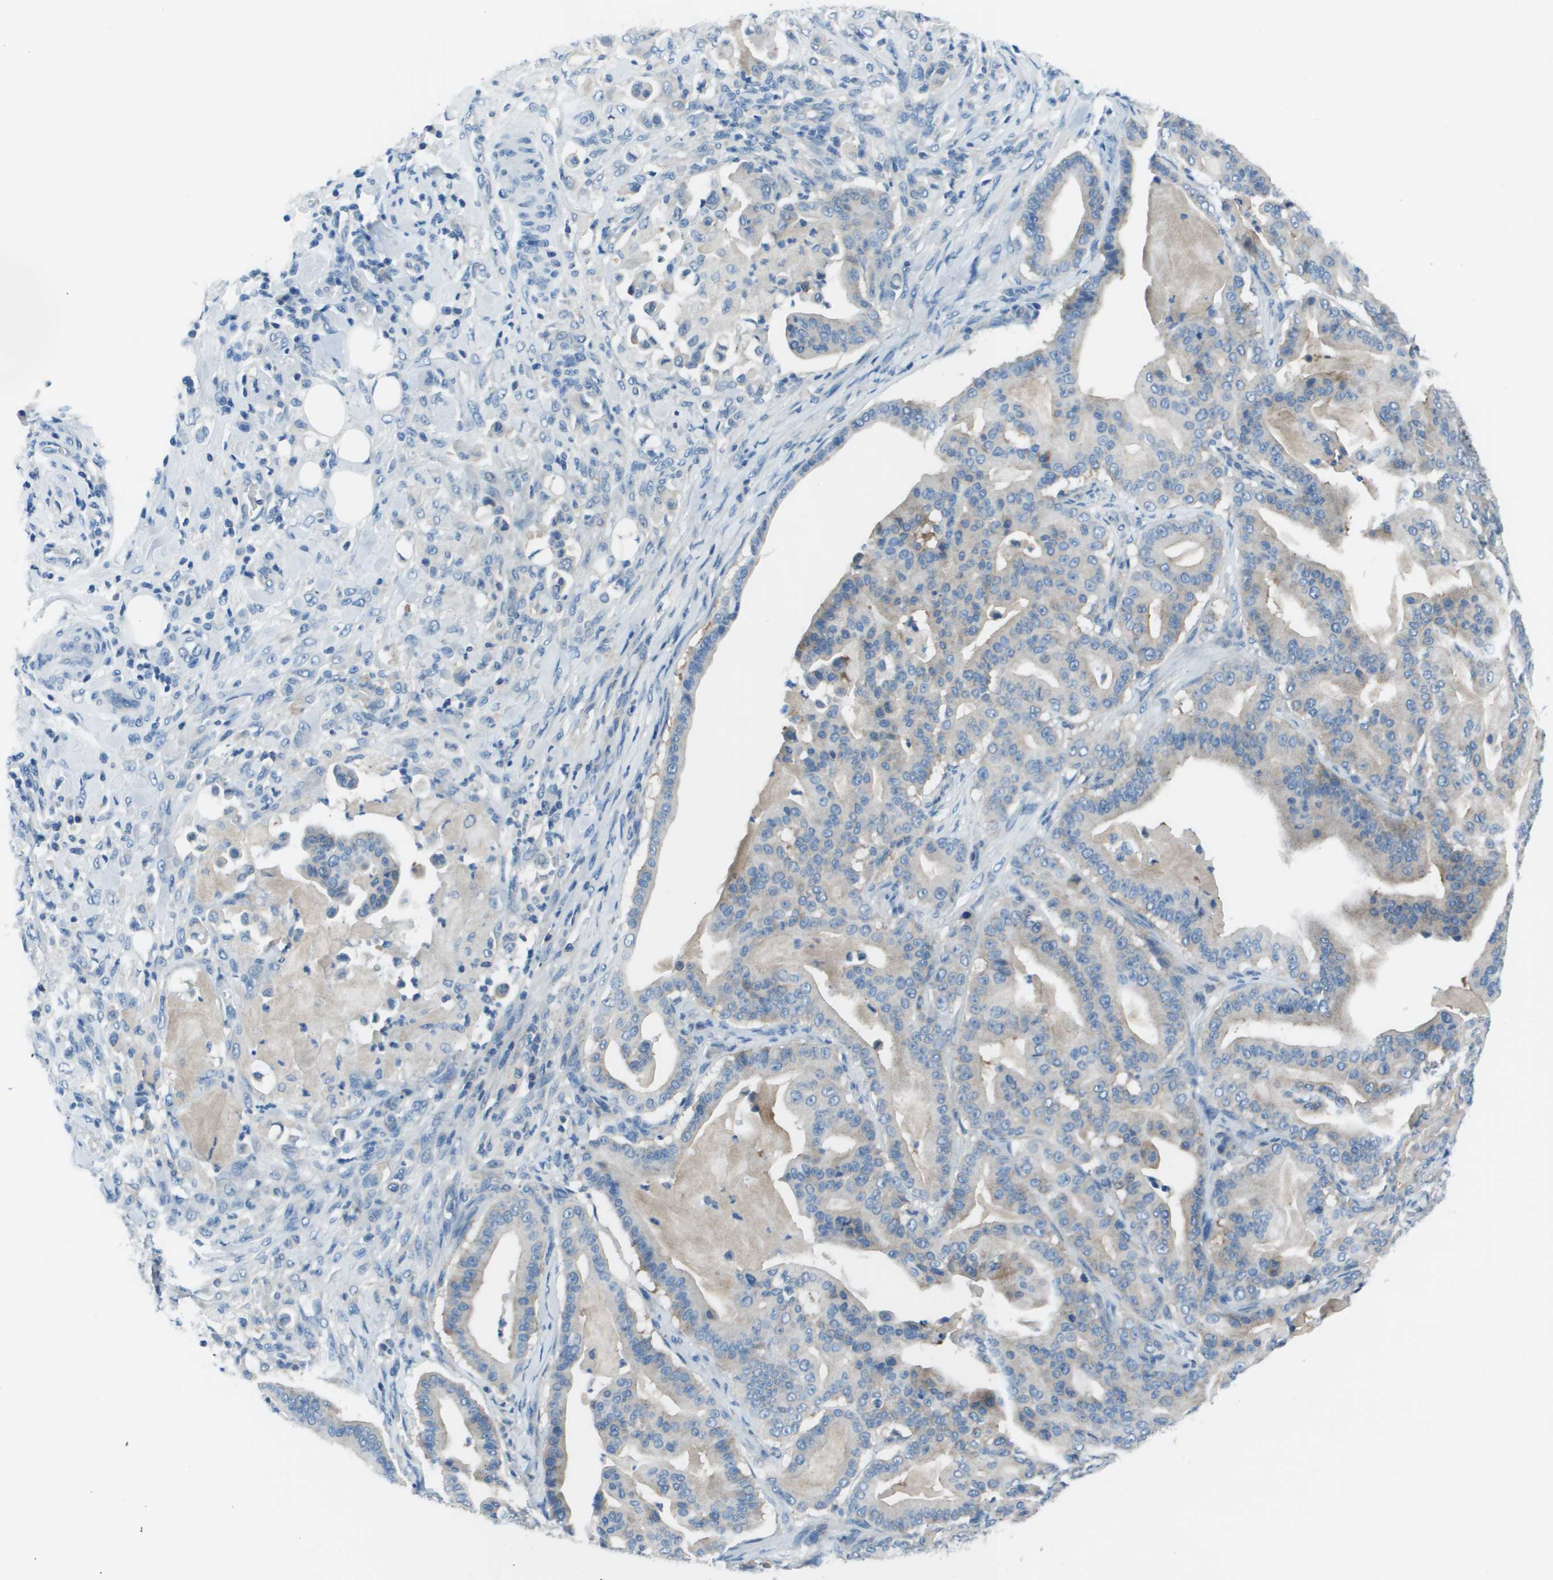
{"staining": {"intensity": "weak", "quantity": "<25%", "location": "cytoplasmic/membranous"}, "tissue": "pancreatic cancer", "cell_type": "Tumor cells", "image_type": "cancer", "snomed": [{"axis": "morphology", "description": "Adenocarcinoma, NOS"}, {"axis": "topography", "description": "Pancreas"}], "caption": "Human pancreatic adenocarcinoma stained for a protein using IHC demonstrates no expression in tumor cells.", "gene": "STIP1", "patient": {"sex": "male", "age": 63}}